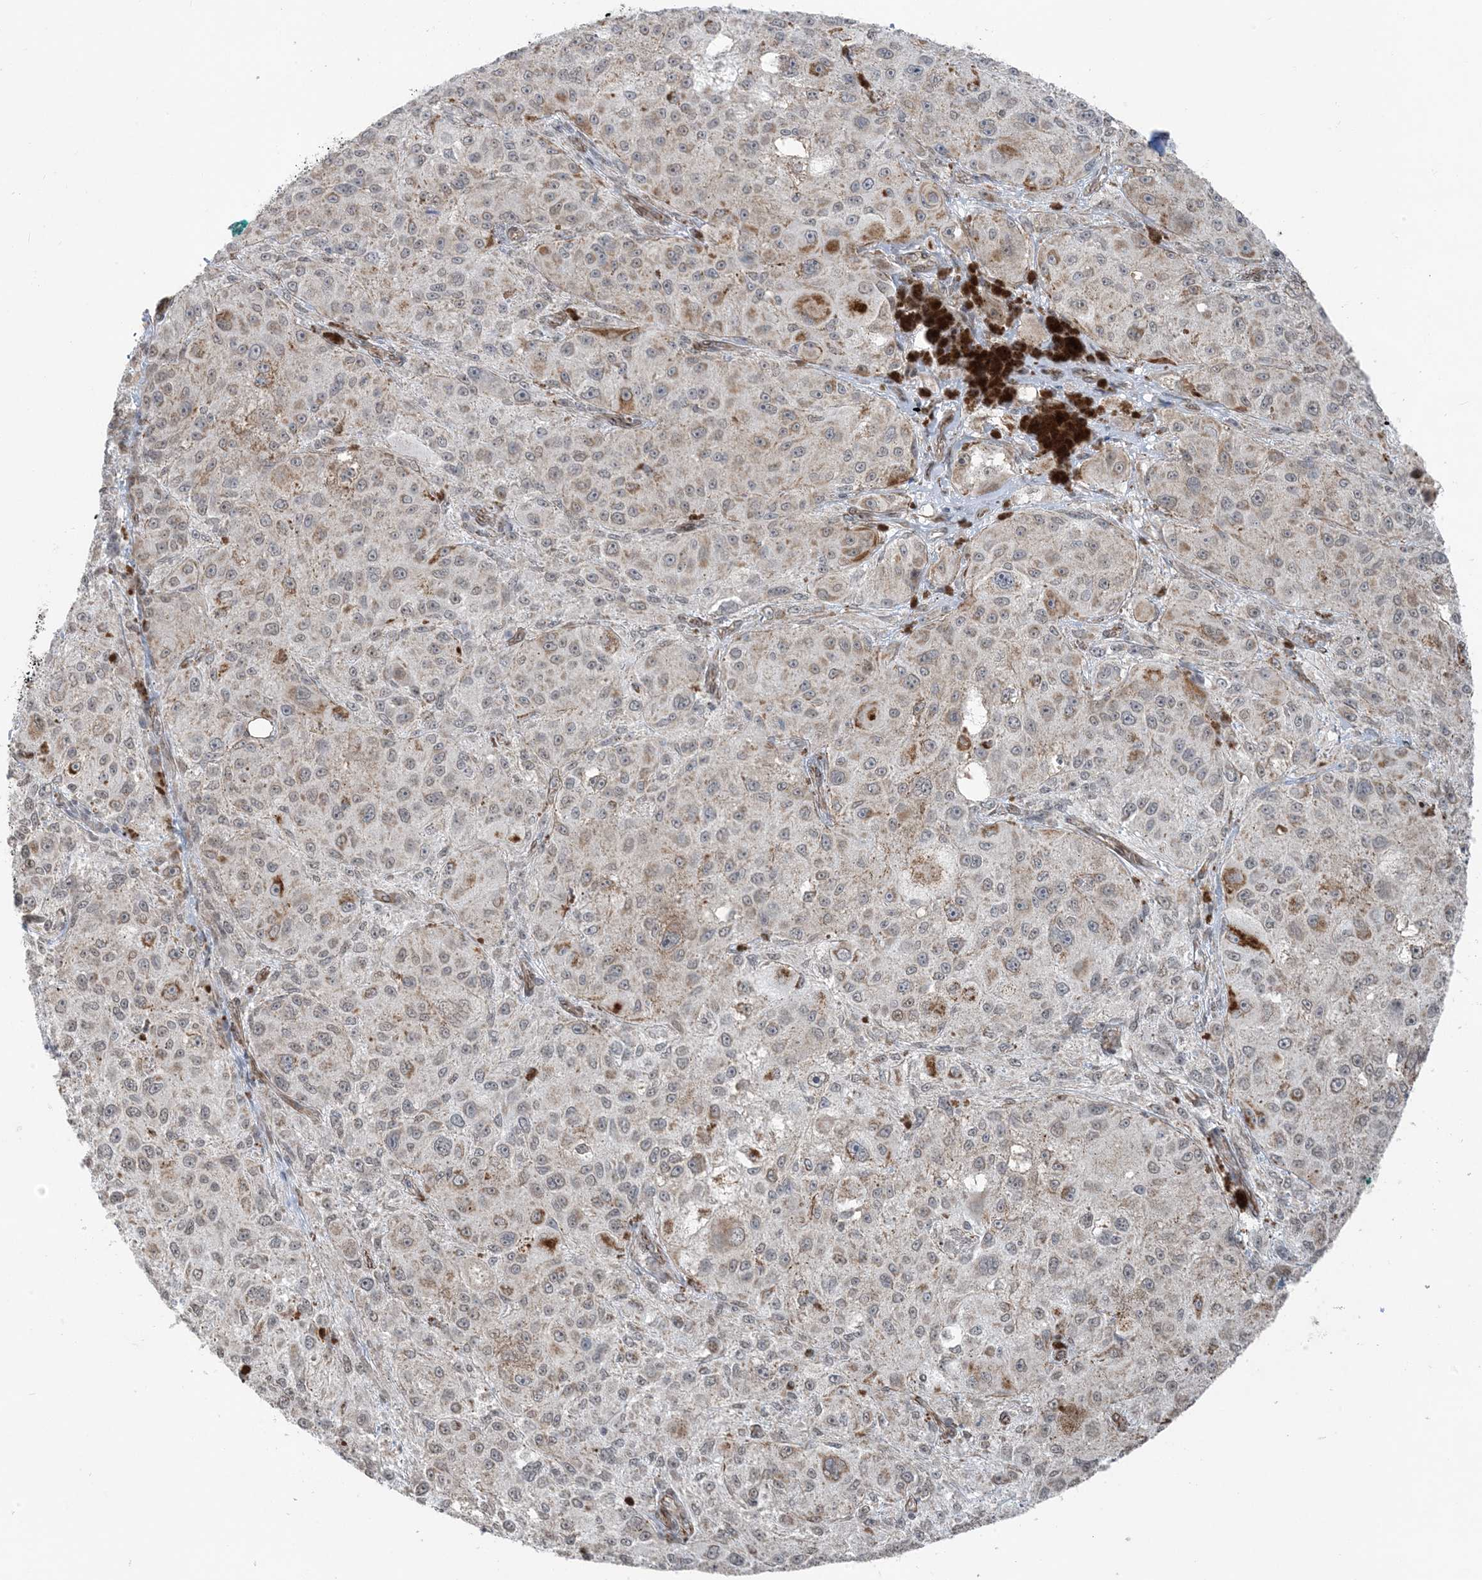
{"staining": {"intensity": "moderate", "quantity": "<25%", "location": "cytoplasmic/membranous"}, "tissue": "melanoma", "cell_type": "Tumor cells", "image_type": "cancer", "snomed": [{"axis": "morphology", "description": "Necrosis, NOS"}, {"axis": "morphology", "description": "Malignant melanoma, NOS"}, {"axis": "topography", "description": "Skin"}], "caption": "Moderate cytoplasmic/membranous expression for a protein is present in about <25% of tumor cells of malignant melanoma using immunohistochemistry (IHC).", "gene": "CHCHD4", "patient": {"sex": "female", "age": 87}}